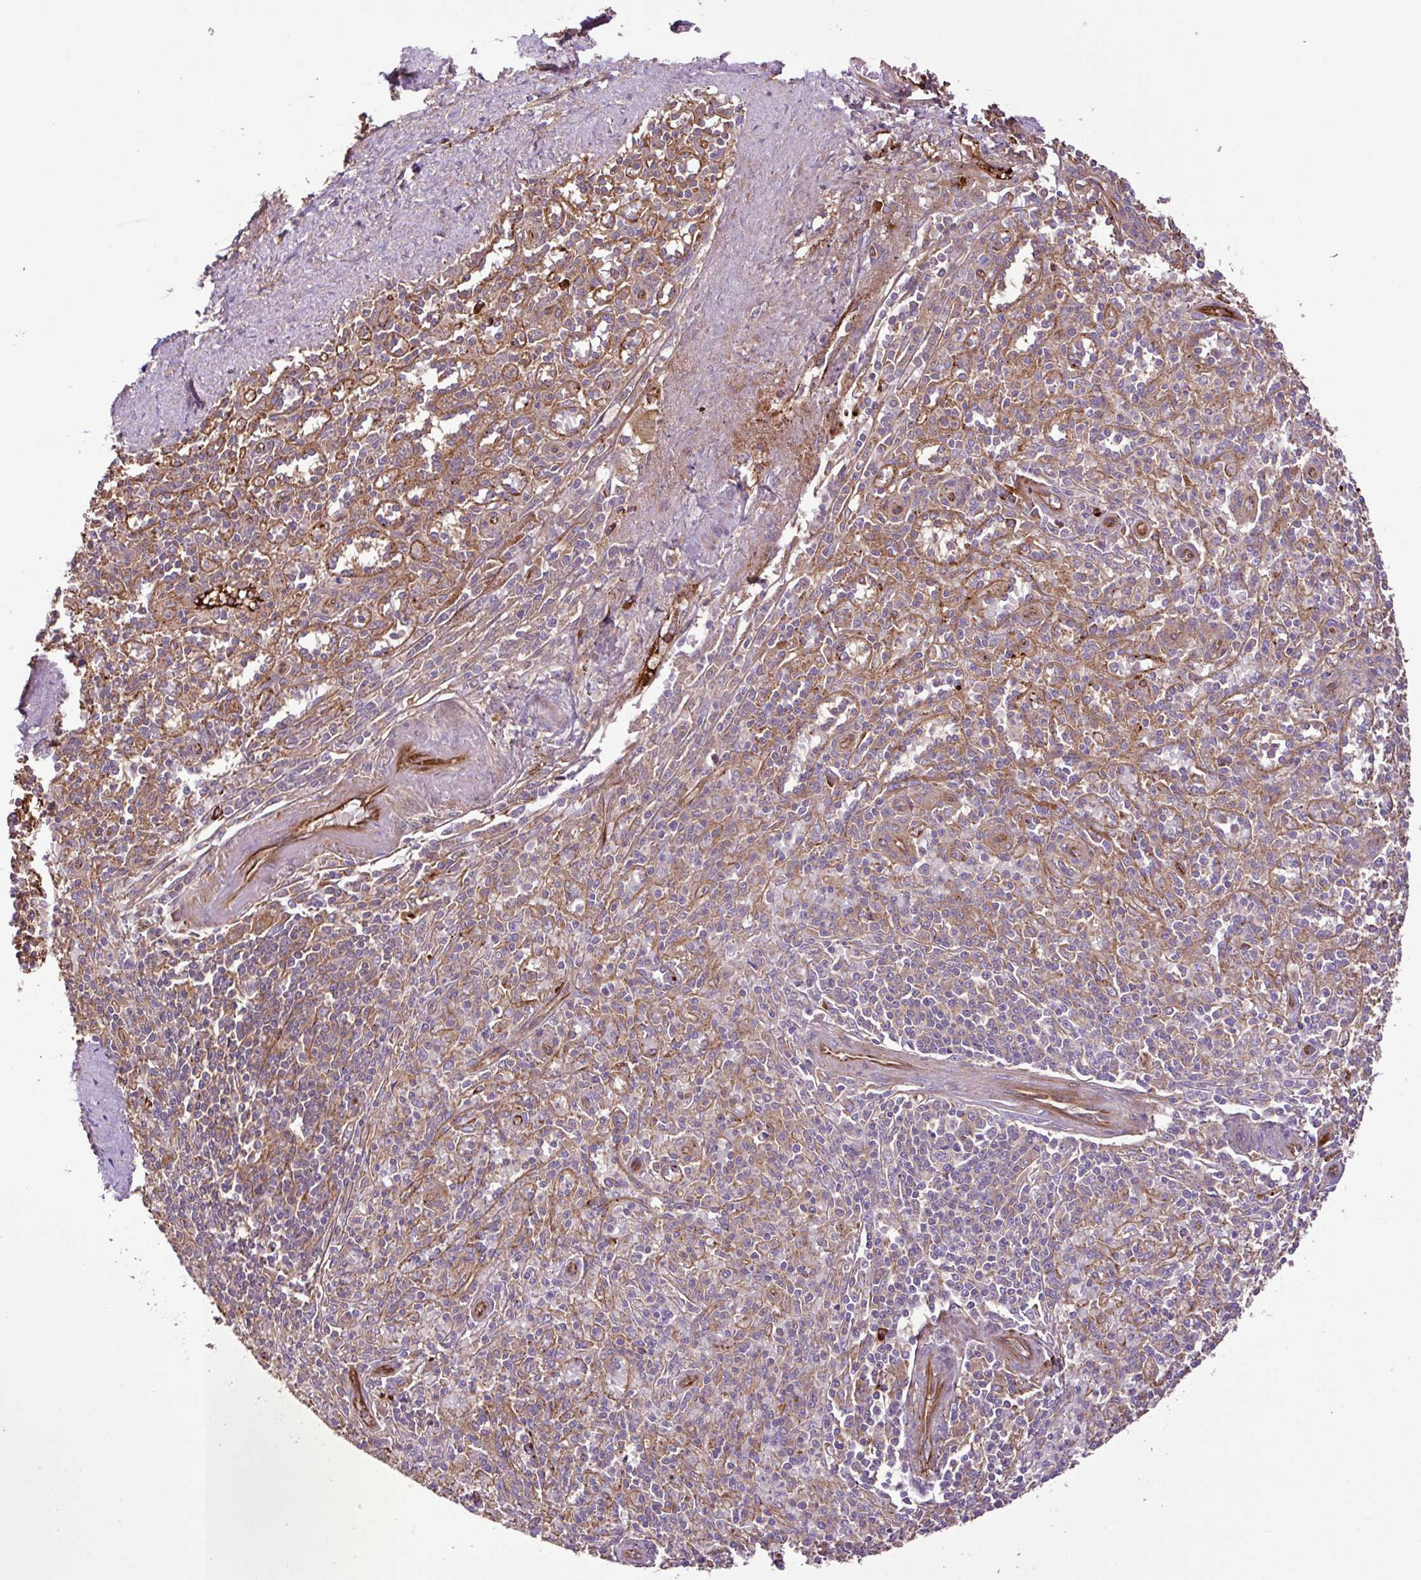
{"staining": {"intensity": "negative", "quantity": "none", "location": "none"}, "tissue": "spleen", "cell_type": "Cells in red pulp", "image_type": "normal", "snomed": [{"axis": "morphology", "description": "Normal tissue, NOS"}, {"axis": "topography", "description": "Spleen"}], "caption": "IHC histopathology image of benign human spleen stained for a protein (brown), which shows no positivity in cells in red pulp.", "gene": "ZNF266", "patient": {"sex": "female", "age": 70}}